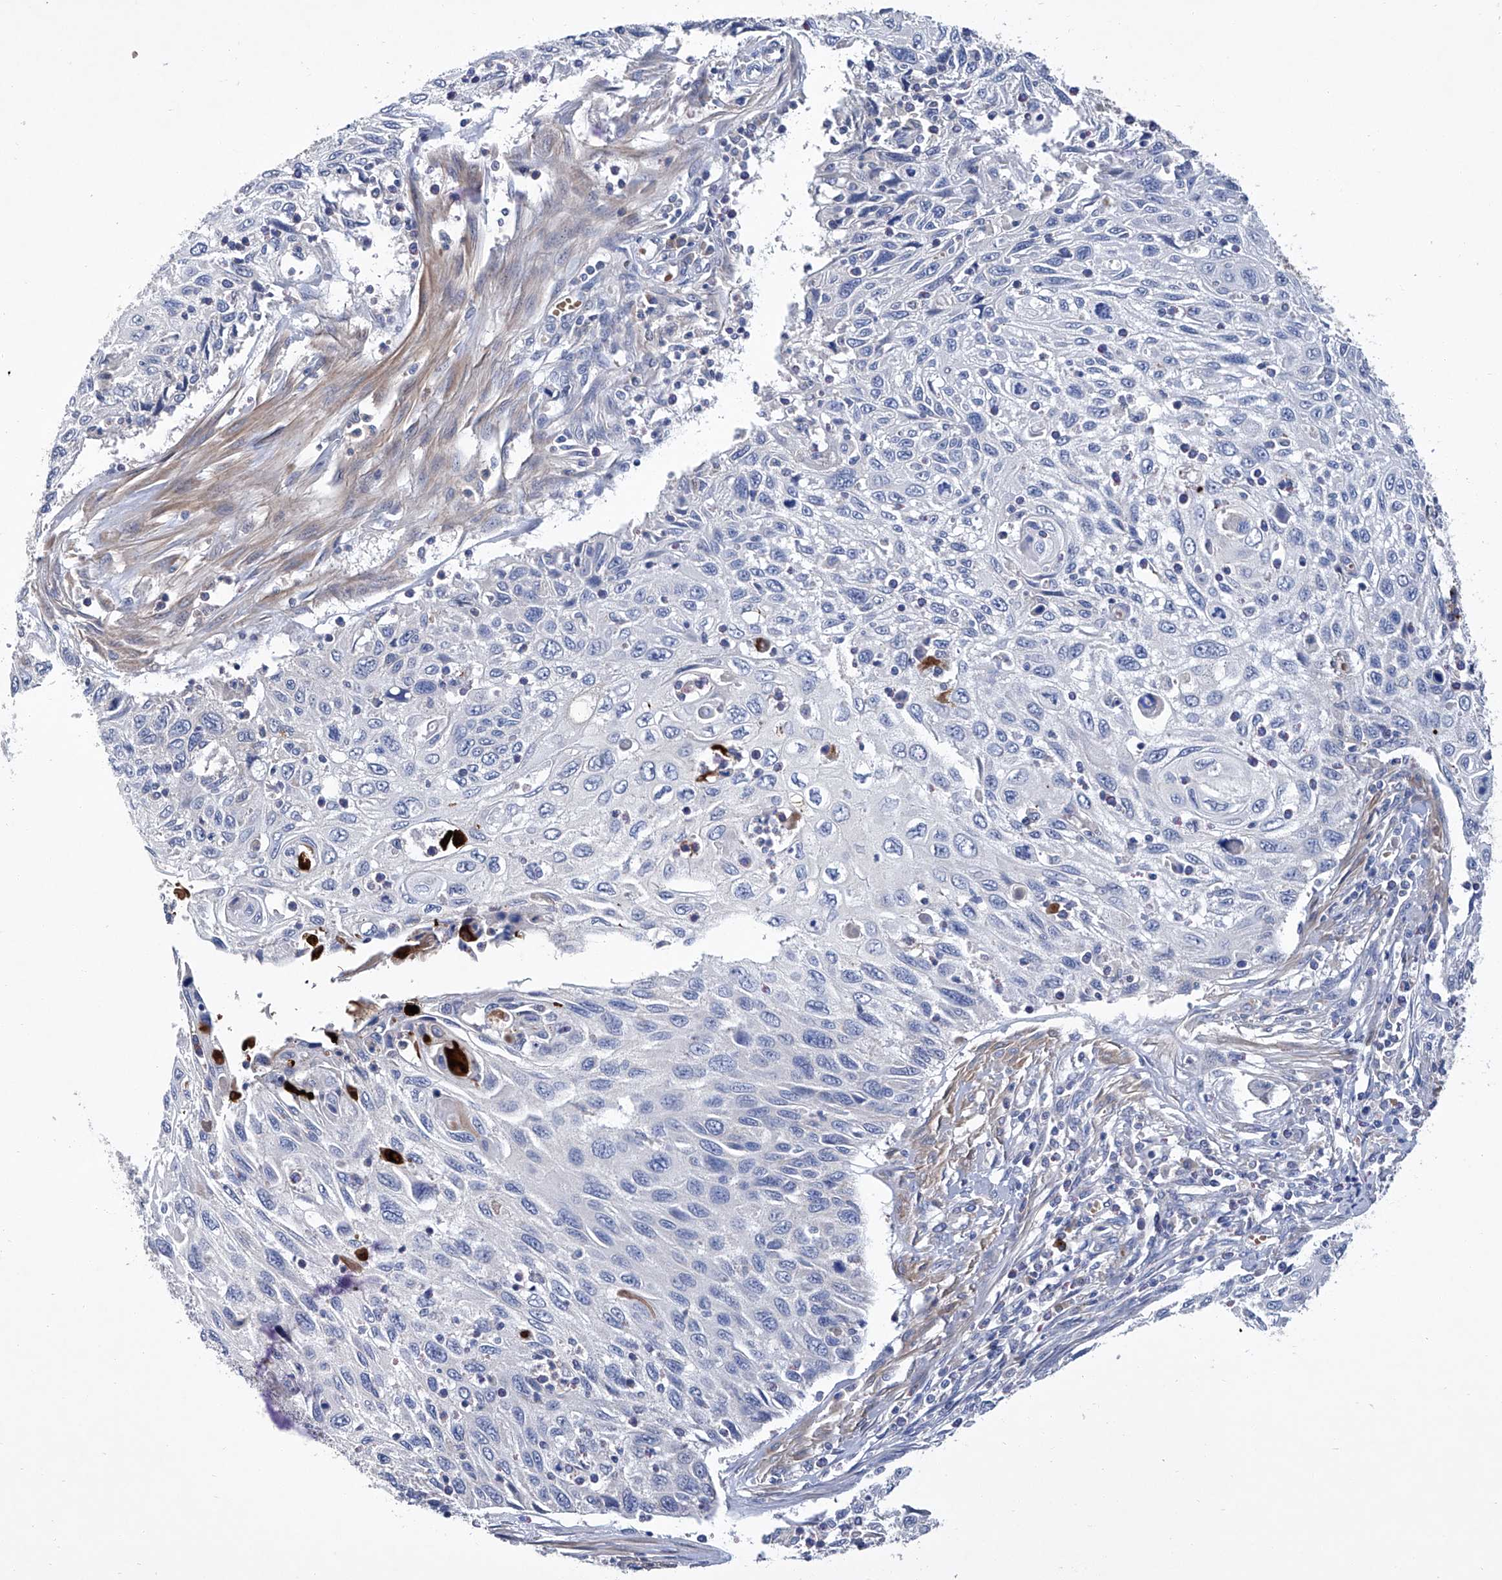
{"staining": {"intensity": "negative", "quantity": "none", "location": "none"}, "tissue": "cervical cancer", "cell_type": "Tumor cells", "image_type": "cancer", "snomed": [{"axis": "morphology", "description": "Squamous cell carcinoma, NOS"}, {"axis": "topography", "description": "Cervix"}], "caption": "The image exhibits no significant expression in tumor cells of cervical cancer. (Stains: DAB immunohistochemistry with hematoxylin counter stain, Microscopy: brightfield microscopy at high magnification).", "gene": "GPT", "patient": {"sex": "female", "age": 70}}